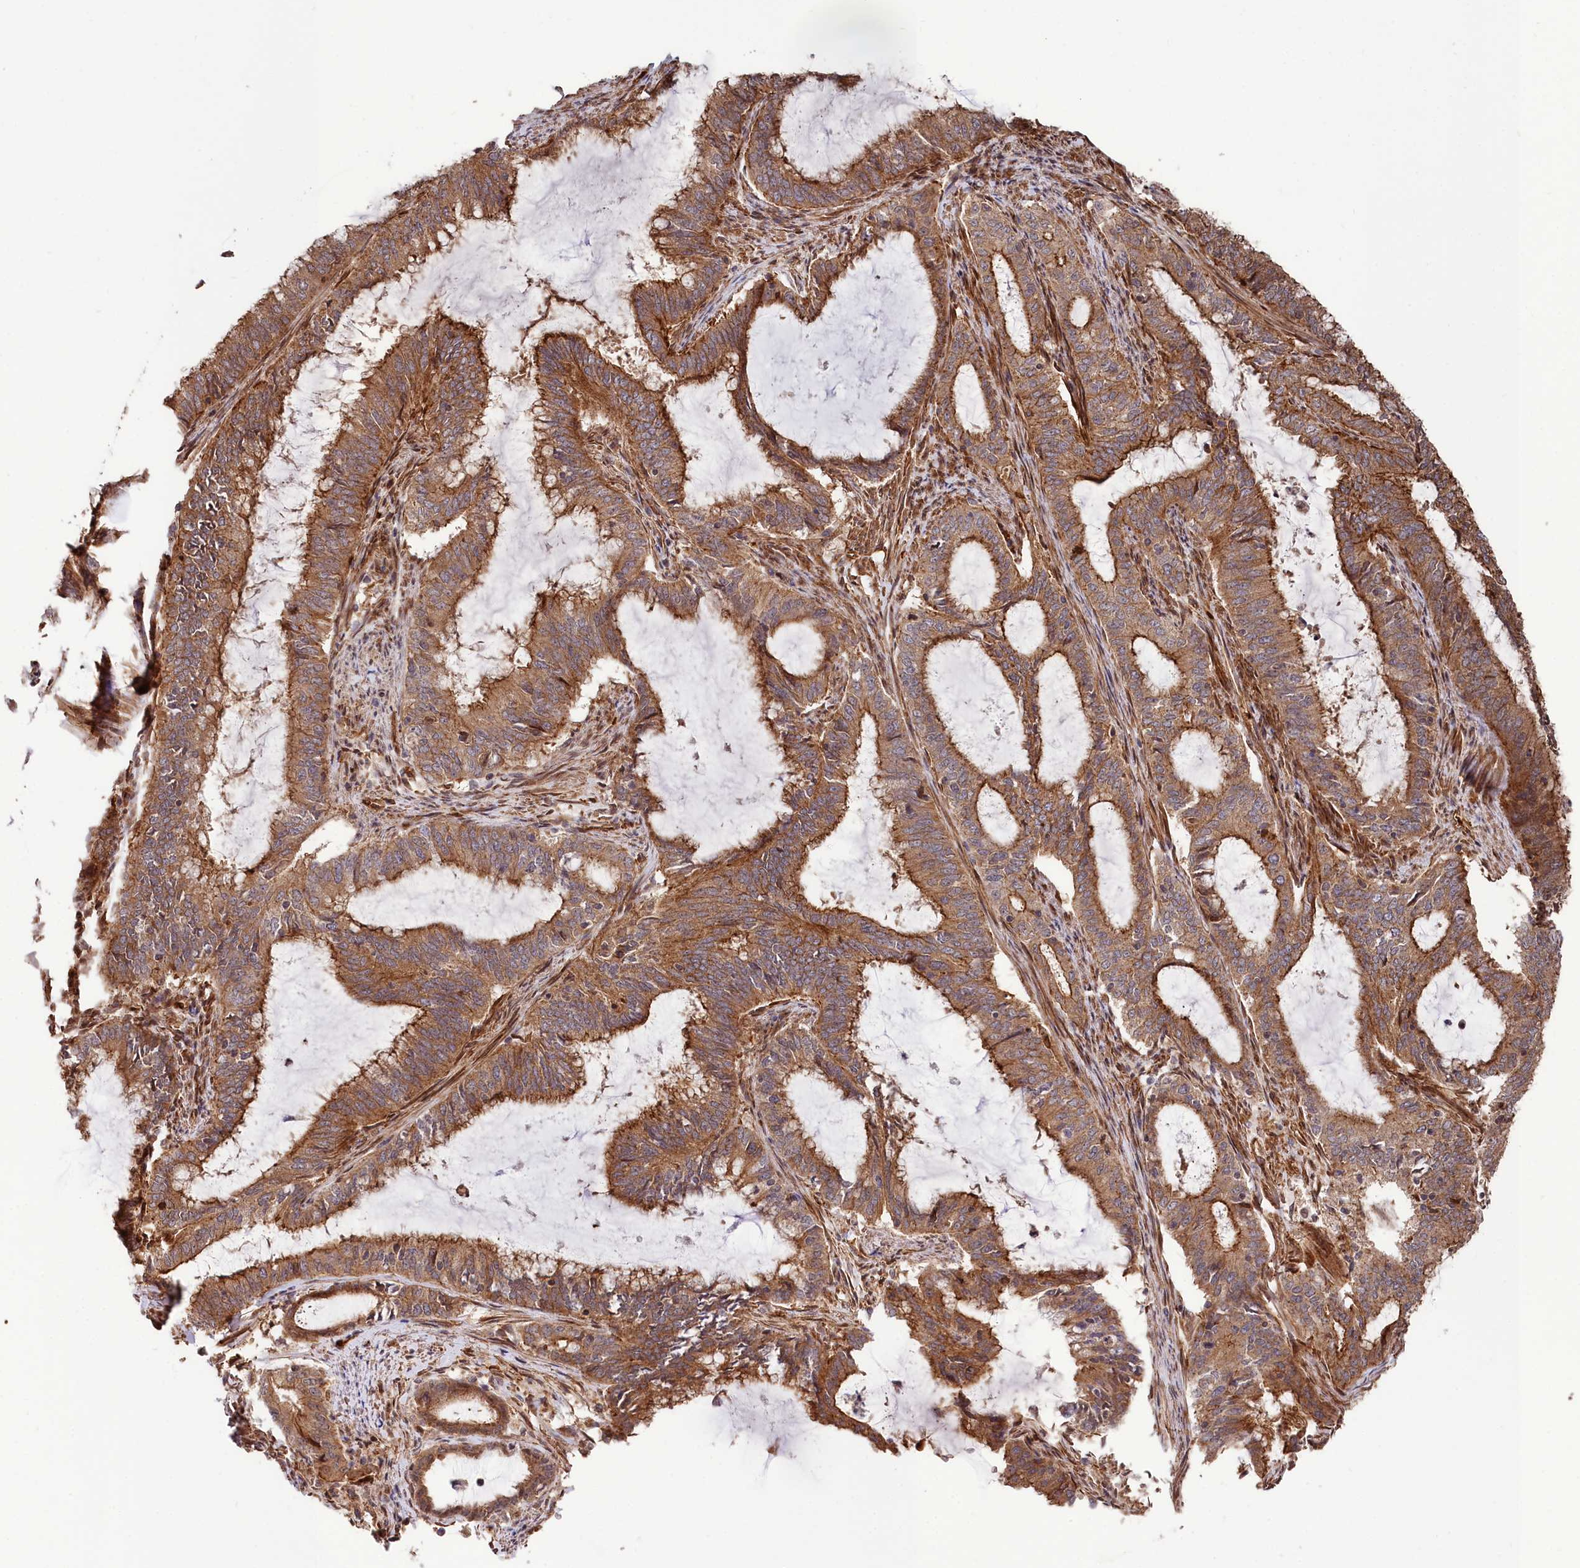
{"staining": {"intensity": "strong", "quantity": ">75%", "location": "cytoplasmic/membranous"}, "tissue": "endometrial cancer", "cell_type": "Tumor cells", "image_type": "cancer", "snomed": [{"axis": "morphology", "description": "Adenocarcinoma, NOS"}, {"axis": "topography", "description": "Endometrium"}], "caption": "IHC histopathology image of neoplastic tissue: endometrial cancer stained using immunohistochemistry shows high levels of strong protein expression localized specifically in the cytoplasmic/membranous of tumor cells, appearing as a cytoplasmic/membranous brown color.", "gene": "TNKS1BP1", "patient": {"sex": "female", "age": 51}}